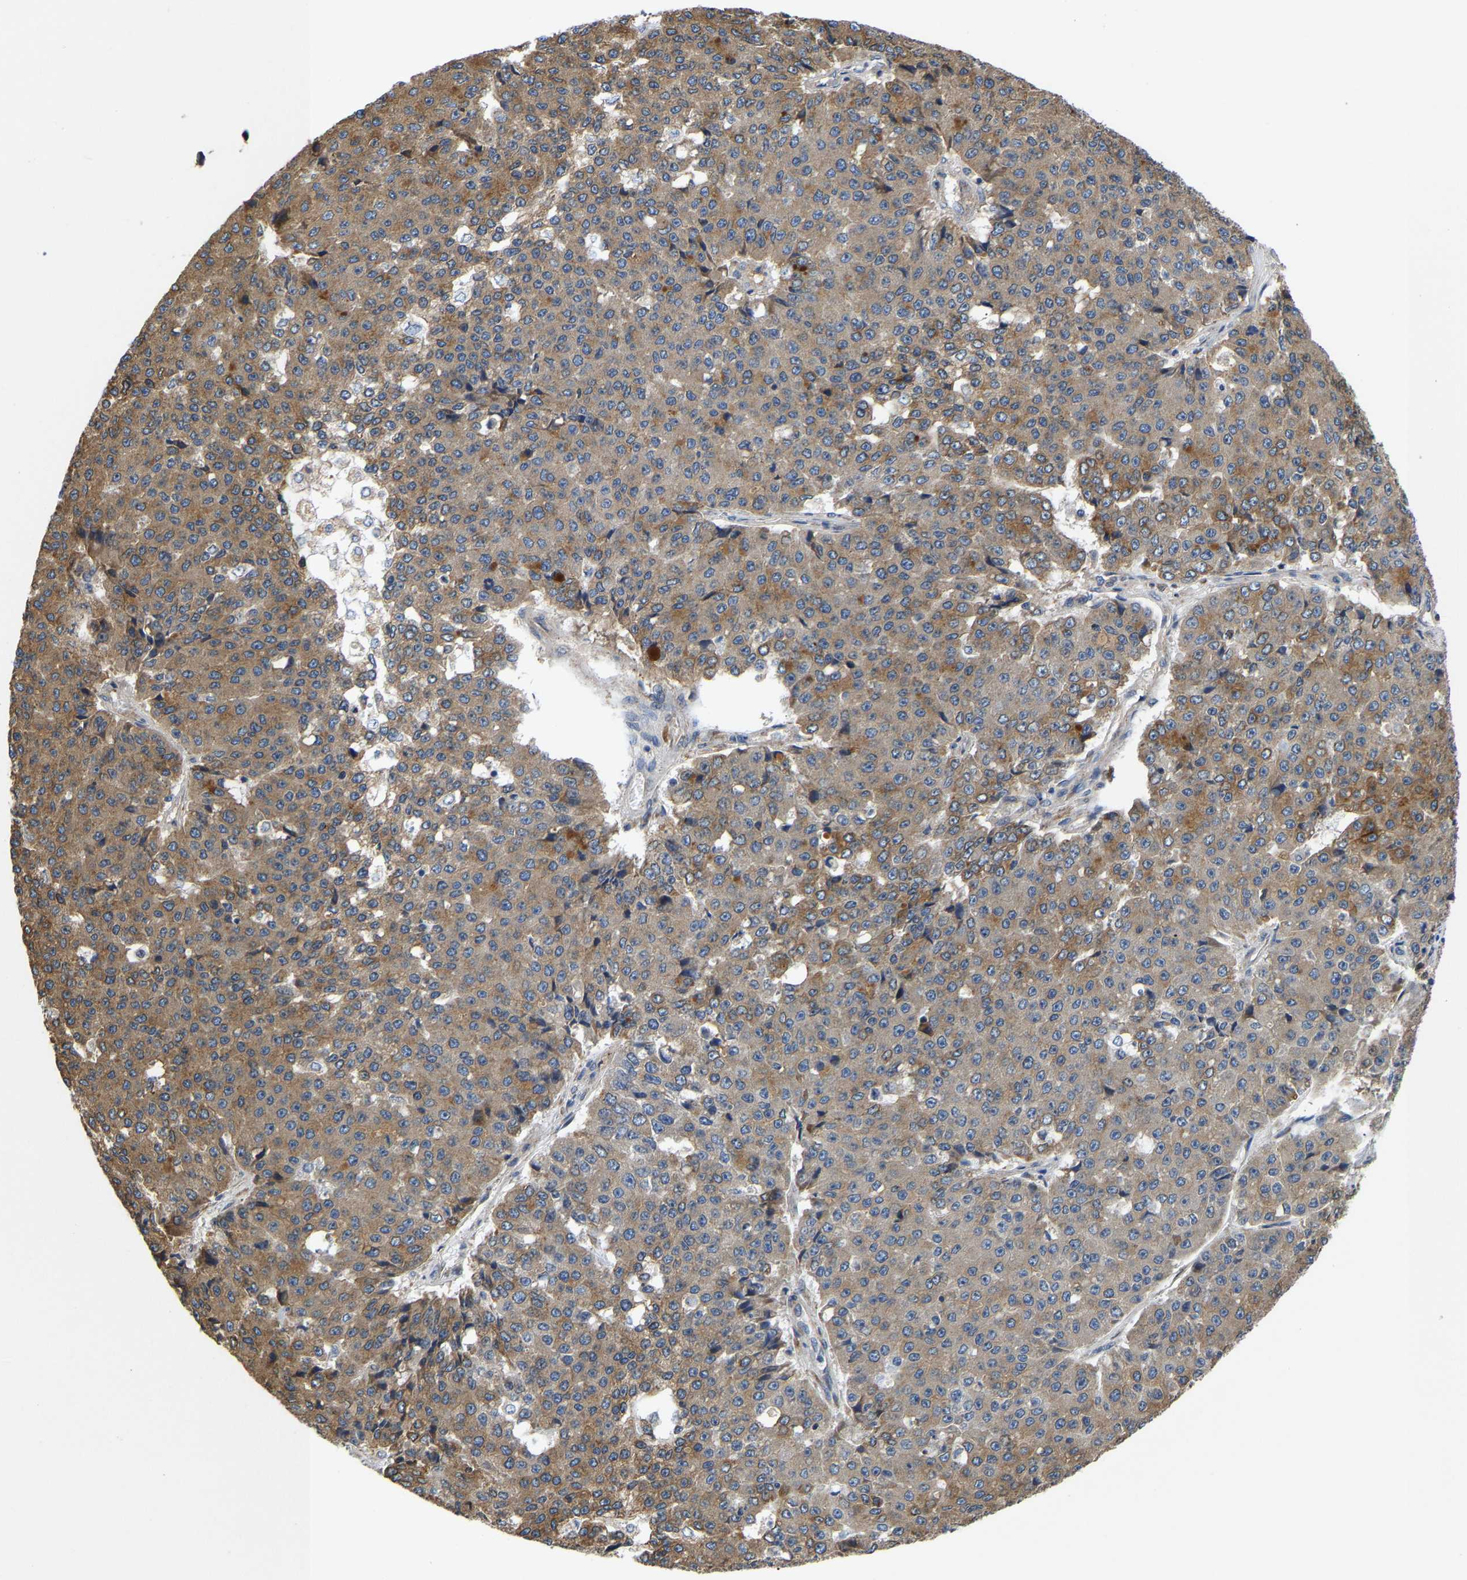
{"staining": {"intensity": "moderate", "quantity": ">75%", "location": "cytoplasmic/membranous"}, "tissue": "pancreatic cancer", "cell_type": "Tumor cells", "image_type": "cancer", "snomed": [{"axis": "morphology", "description": "Adenocarcinoma, NOS"}, {"axis": "topography", "description": "Pancreas"}], "caption": "A brown stain shows moderate cytoplasmic/membranous expression of a protein in adenocarcinoma (pancreatic) tumor cells. (IHC, brightfield microscopy, high magnification).", "gene": "ARL6IP5", "patient": {"sex": "male", "age": 50}}